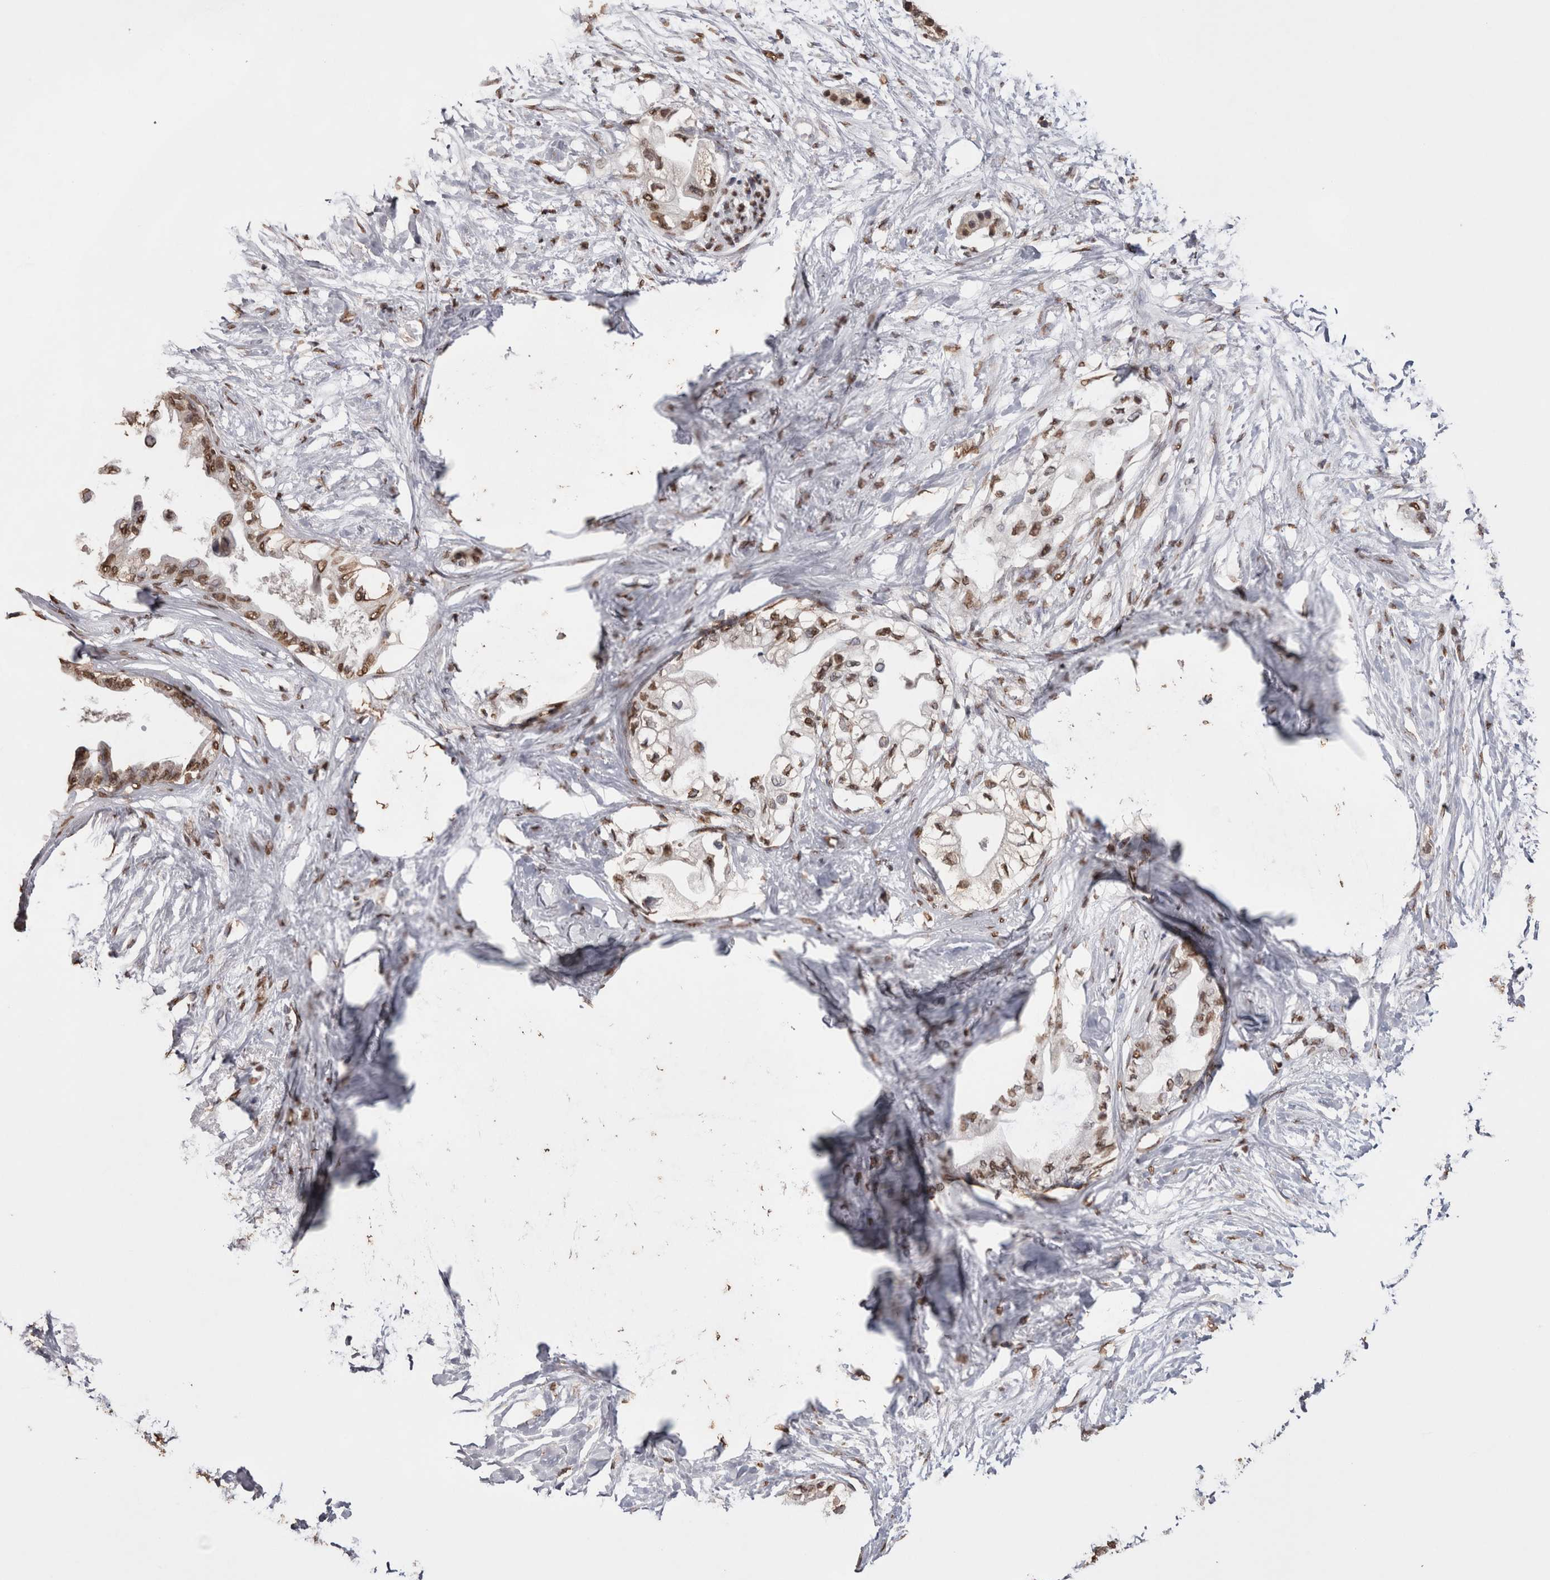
{"staining": {"intensity": "moderate", "quantity": ">75%", "location": "nuclear"}, "tissue": "pancreatic cancer", "cell_type": "Tumor cells", "image_type": "cancer", "snomed": [{"axis": "morphology", "description": "Normal tissue, NOS"}, {"axis": "morphology", "description": "Adenocarcinoma, NOS"}, {"axis": "topography", "description": "Pancreas"}, {"axis": "topography", "description": "Duodenum"}], "caption": "Tumor cells demonstrate medium levels of moderate nuclear staining in about >75% of cells in human adenocarcinoma (pancreatic). (DAB (3,3'-diaminobenzidine) = brown stain, brightfield microscopy at high magnification).", "gene": "NTHL1", "patient": {"sex": "female", "age": 60}}